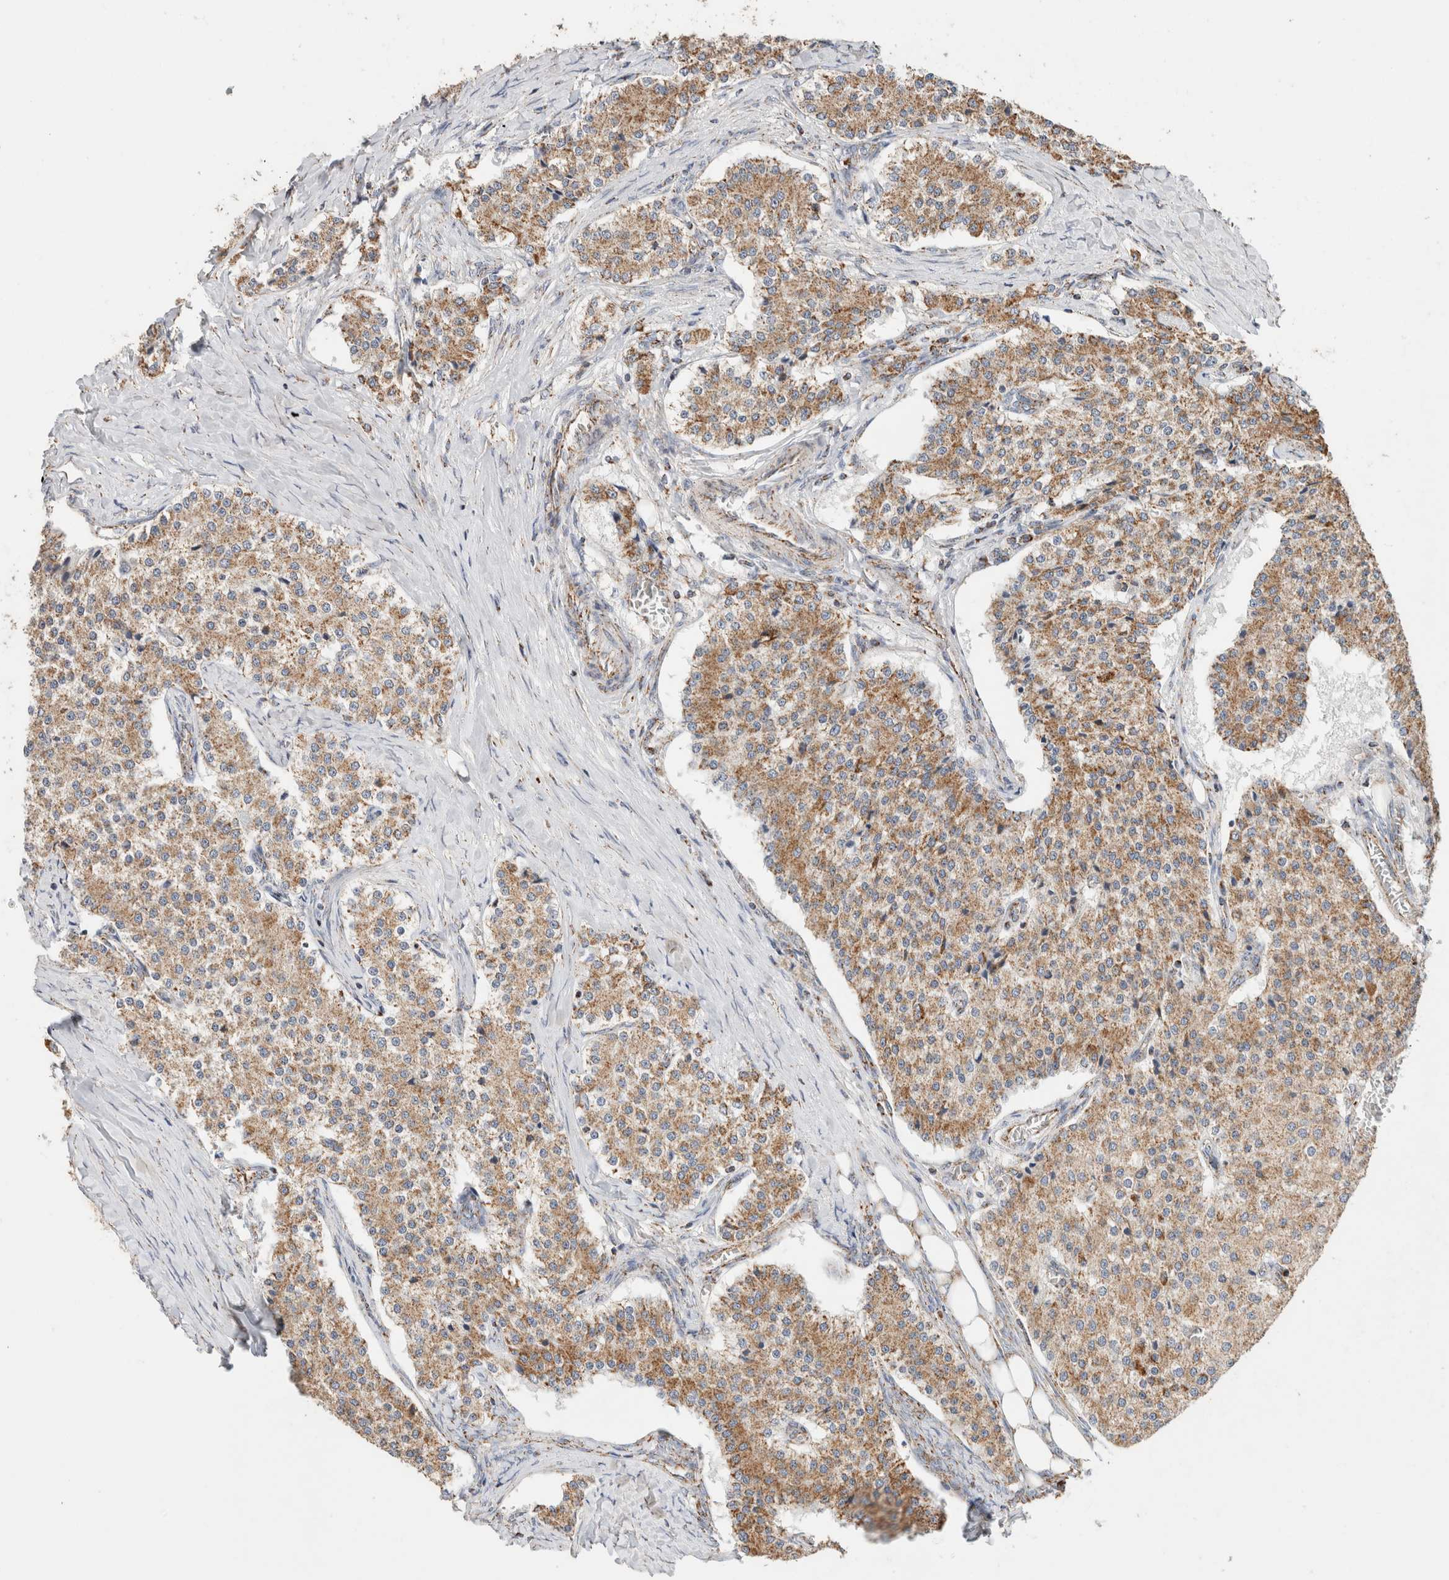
{"staining": {"intensity": "weak", "quantity": ">75%", "location": "cytoplasmic/membranous"}, "tissue": "carcinoid", "cell_type": "Tumor cells", "image_type": "cancer", "snomed": [{"axis": "morphology", "description": "Carcinoid, malignant, NOS"}, {"axis": "topography", "description": "Colon"}], "caption": "The photomicrograph exhibits immunohistochemical staining of carcinoid. There is weak cytoplasmic/membranous expression is identified in approximately >75% of tumor cells. The protein is shown in brown color, while the nuclei are stained blue.", "gene": "C1QBP", "patient": {"sex": "female", "age": 52}}